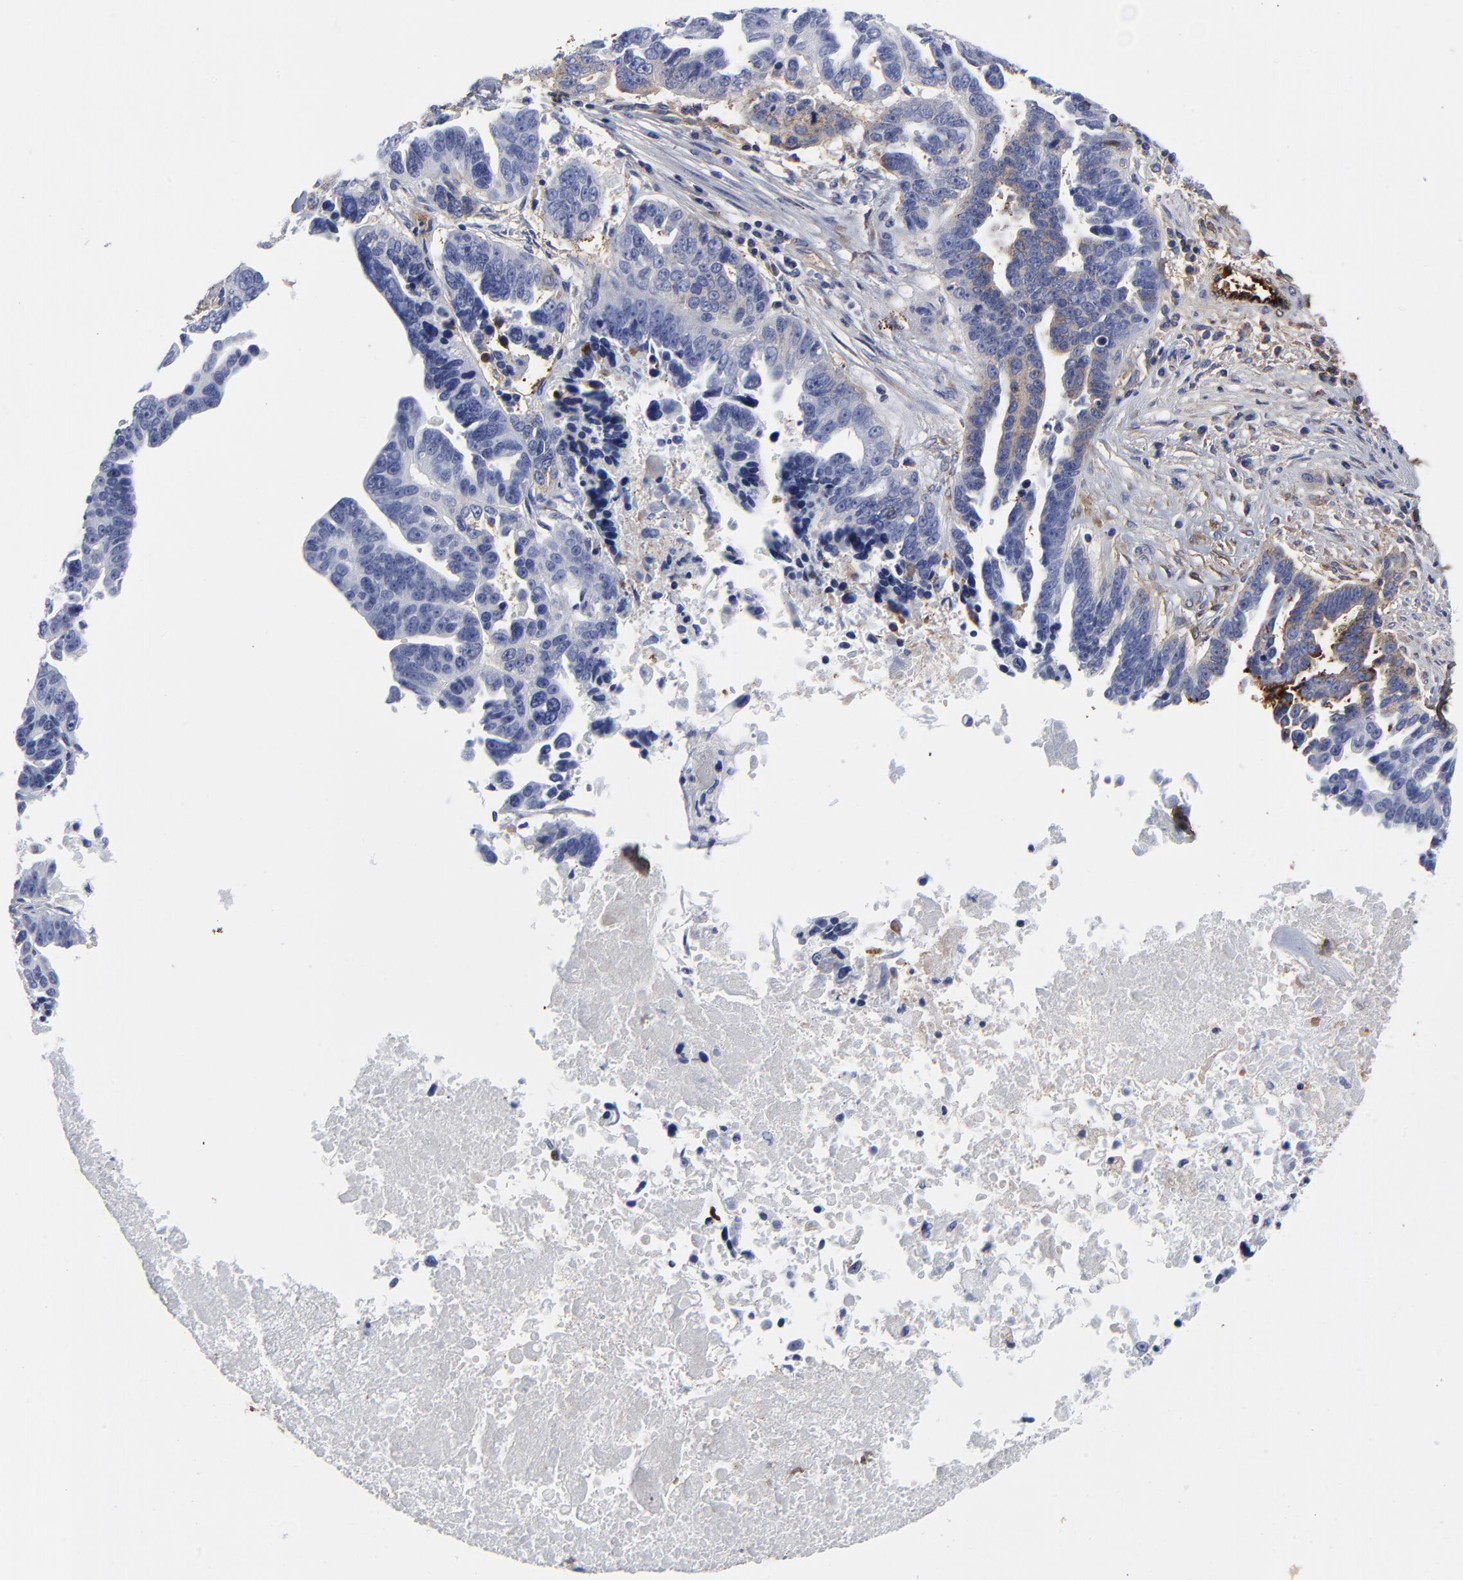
{"staining": {"intensity": "strong", "quantity": "<25%", "location": "cytoplasmic/membranous"}, "tissue": "ovarian cancer", "cell_type": "Tumor cells", "image_type": "cancer", "snomed": [{"axis": "morphology", "description": "Carcinoma, endometroid"}, {"axis": "morphology", "description": "Cystadenocarcinoma, serous, NOS"}, {"axis": "topography", "description": "Ovary"}], "caption": "Protein expression analysis of human serous cystadenocarcinoma (ovarian) reveals strong cytoplasmic/membranous staining in approximately <25% of tumor cells. (DAB (3,3'-diaminobenzidine) IHC, brown staining for protein, blue staining for nuclei).", "gene": "DCN", "patient": {"sex": "female", "age": 45}}